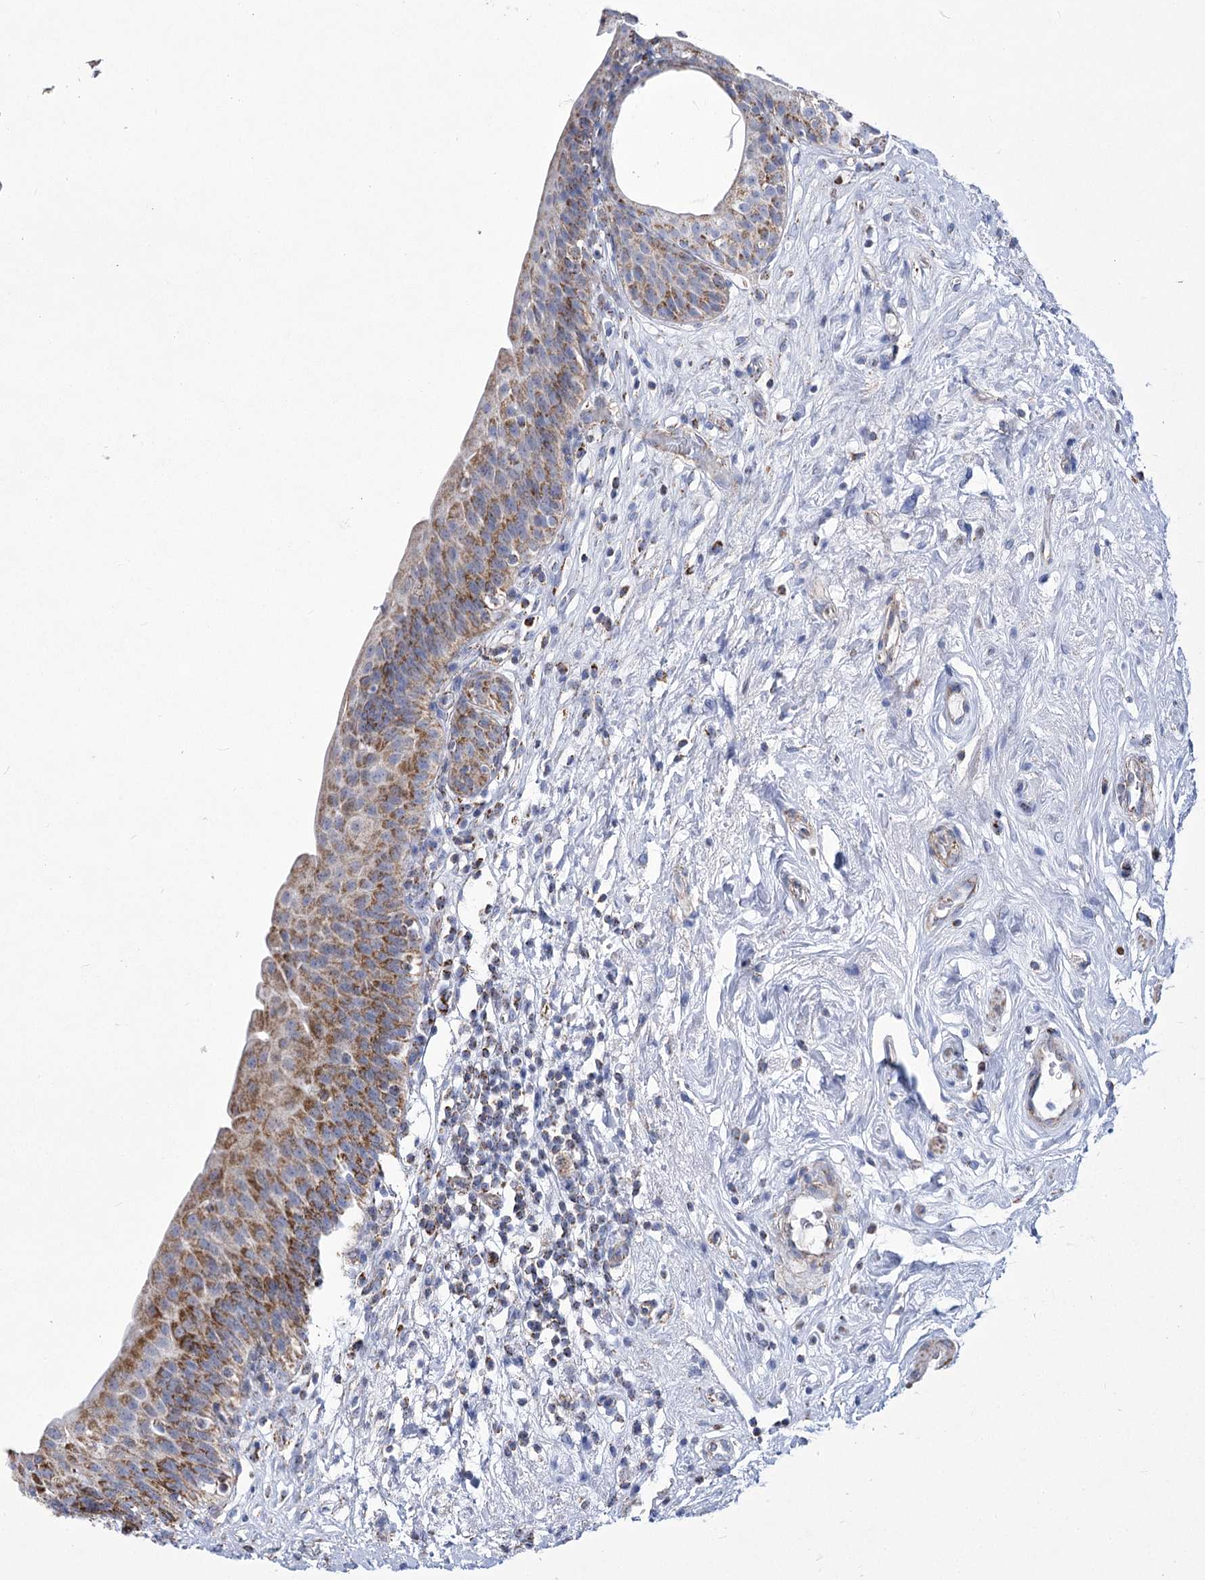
{"staining": {"intensity": "moderate", "quantity": ">75%", "location": "cytoplasmic/membranous"}, "tissue": "urinary bladder", "cell_type": "Urothelial cells", "image_type": "normal", "snomed": [{"axis": "morphology", "description": "Normal tissue, NOS"}, {"axis": "topography", "description": "Urinary bladder"}], "caption": "Immunohistochemical staining of benign human urinary bladder displays medium levels of moderate cytoplasmic/membranous positivity in about >75% of urothelial cells.", "gene": "PDHB", "patient": {"sex": "male", "age": 83}}